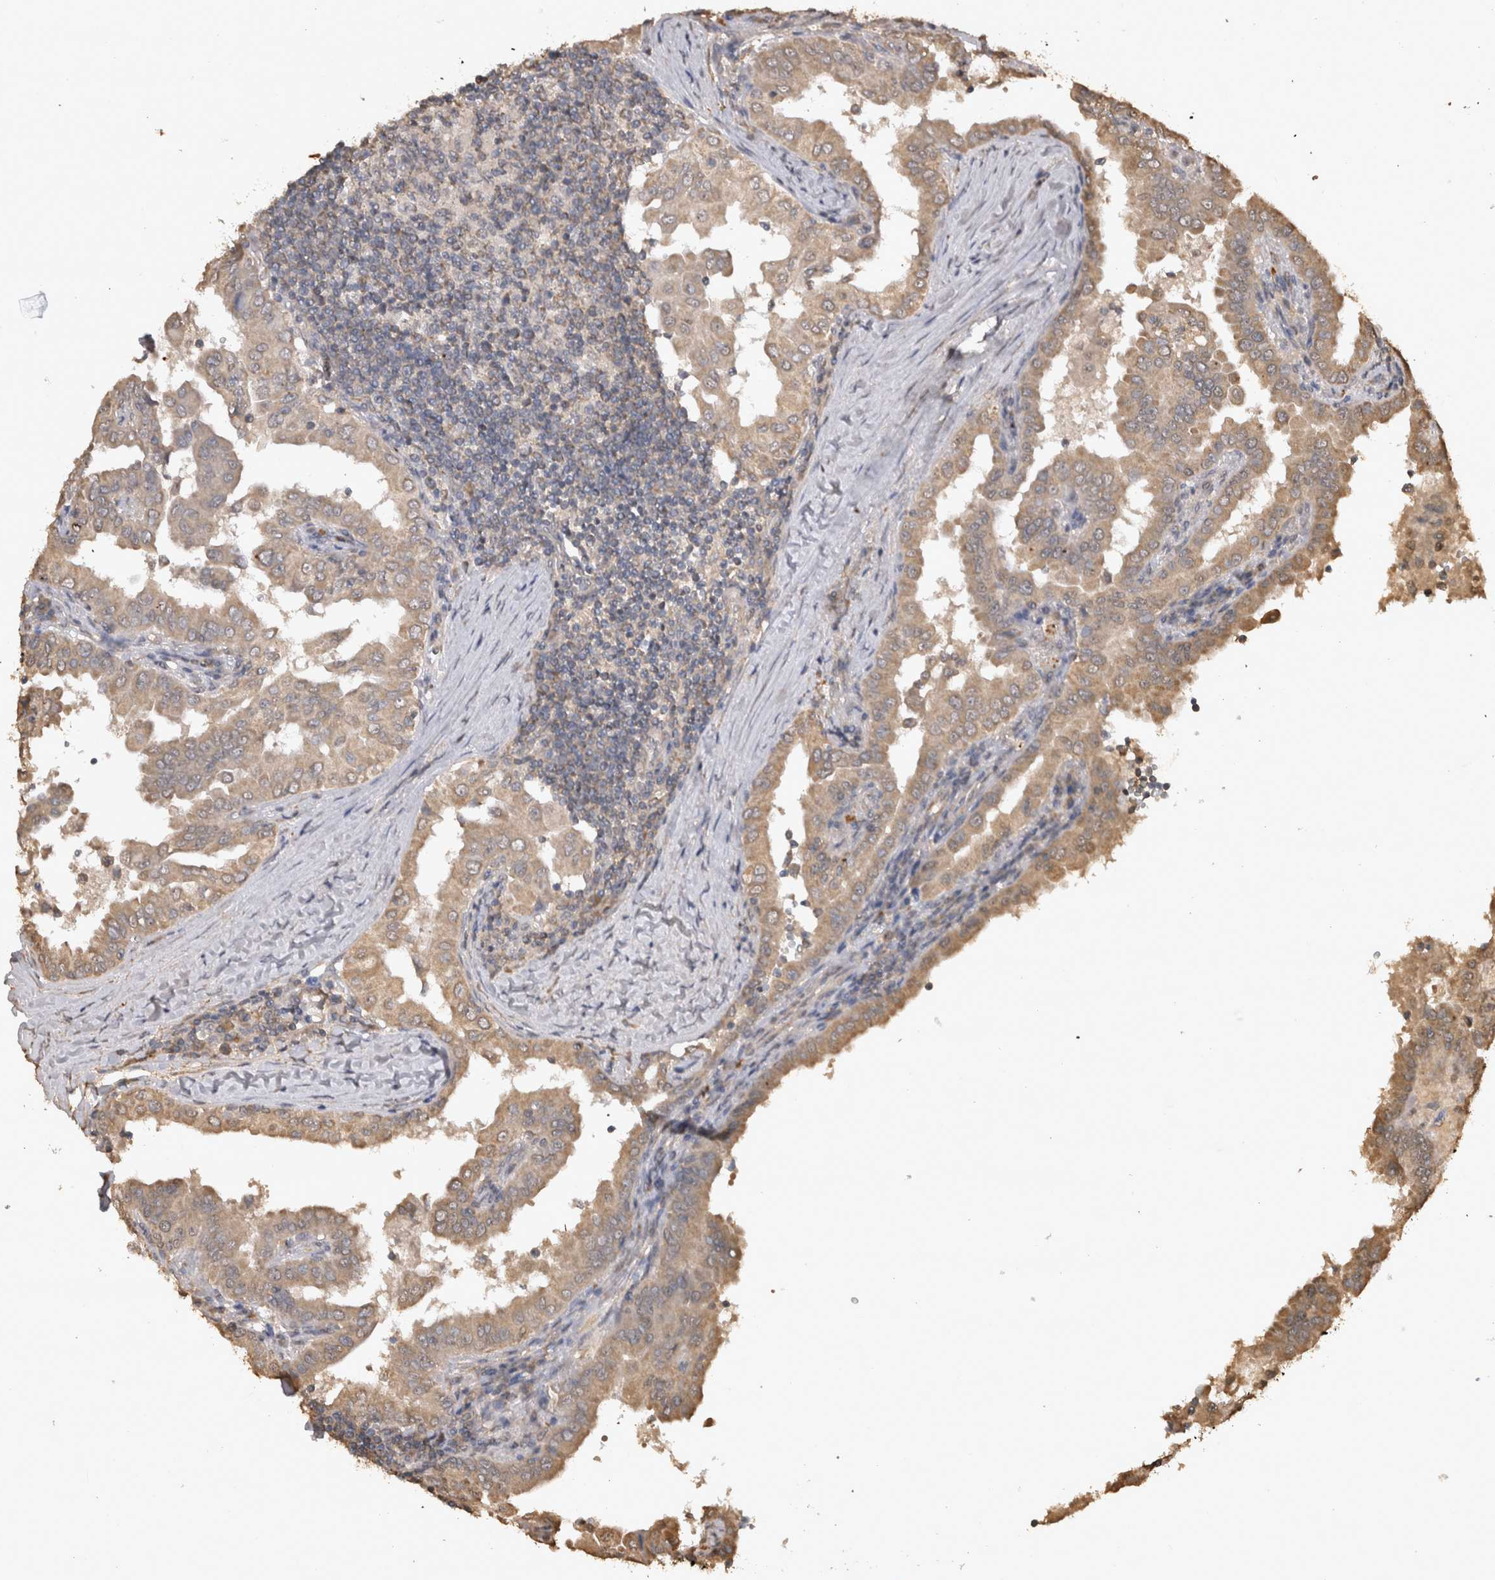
{"staining": {"intensity": "moderate", "quantity": ">75%", "location": "cytoplasmic/membranous"}, "tissue": "thyroid cancer", "cell_type": "Tumor cells", "image_type": "cancer", "snomed": [{"axis": "morphology", "description": "Papillary adenocarcinoma, NOS"}, {"axis": "topography", "description": "Thyroid gland"}], "caption": "This micrograph reveals immunohistochemistry staining of human thyroid cancer, with medium moderate cytoplasmic/membranous expression in approximately >75% of tumor cells.", "gene": "SOCS5", "patient": {"sex": "male", "age": 33}}